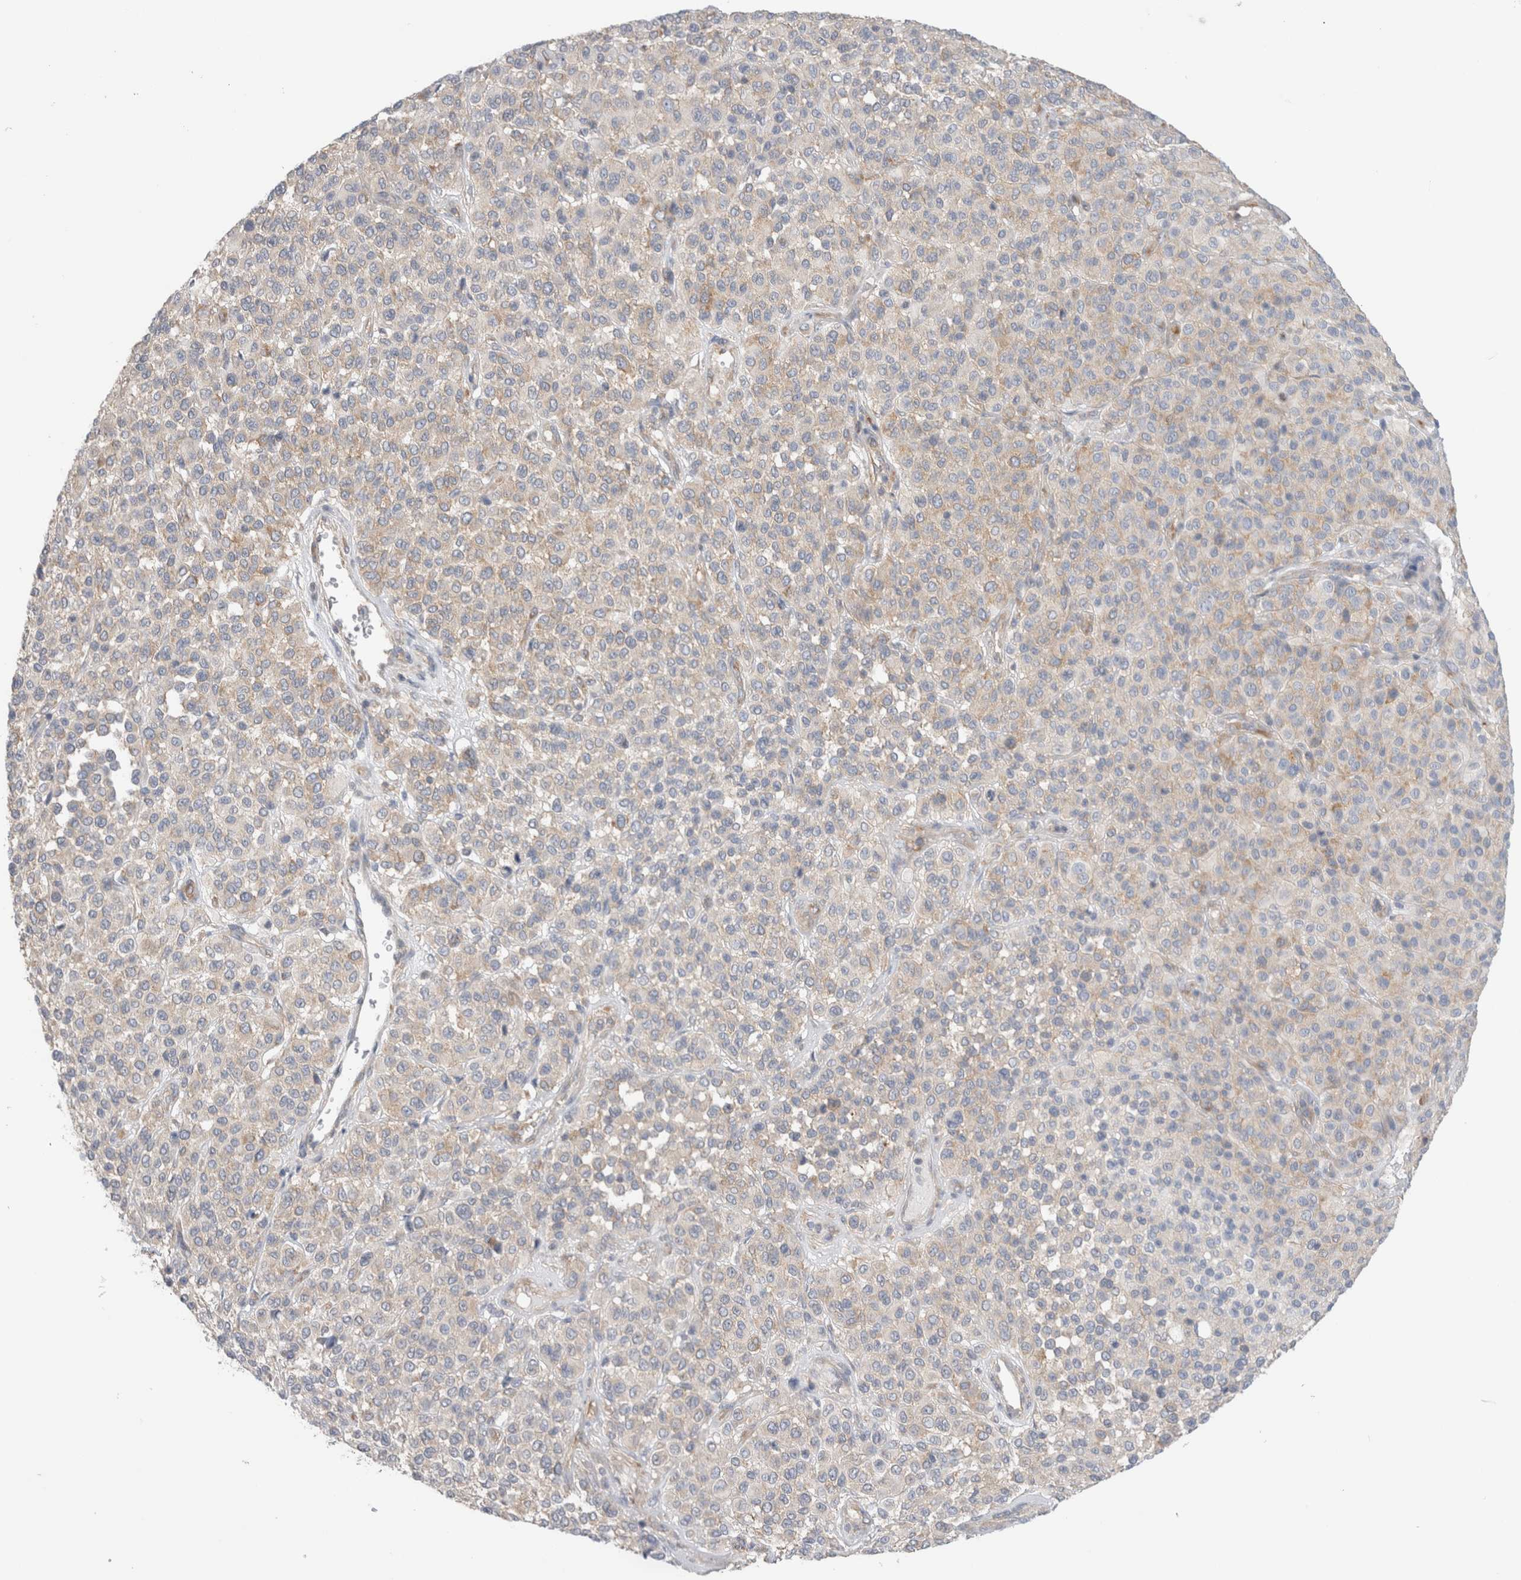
{"staining": {"intensity": "weak", "quantity": "<25%", "location": "cytoplasmic/membranous"}, "tissue": "melanoma", "cell_type": "Tumor cells", "image_type": "cancer", "snomed": [{"axis": "morphology", "description": "Malignant melanoma, Metastatic site"}, {"axis": "topography", "description": "Pancreas"}], "caption": "IHC of human malignant melanoma (metastatic site) reveals no staining in tumor cells. (DAB (3,3'-diaminobenzidine) IHC with hematoxylin counter stain).", "gene": "ZNF23", "patient": {"sex": "female", "age": 30}}